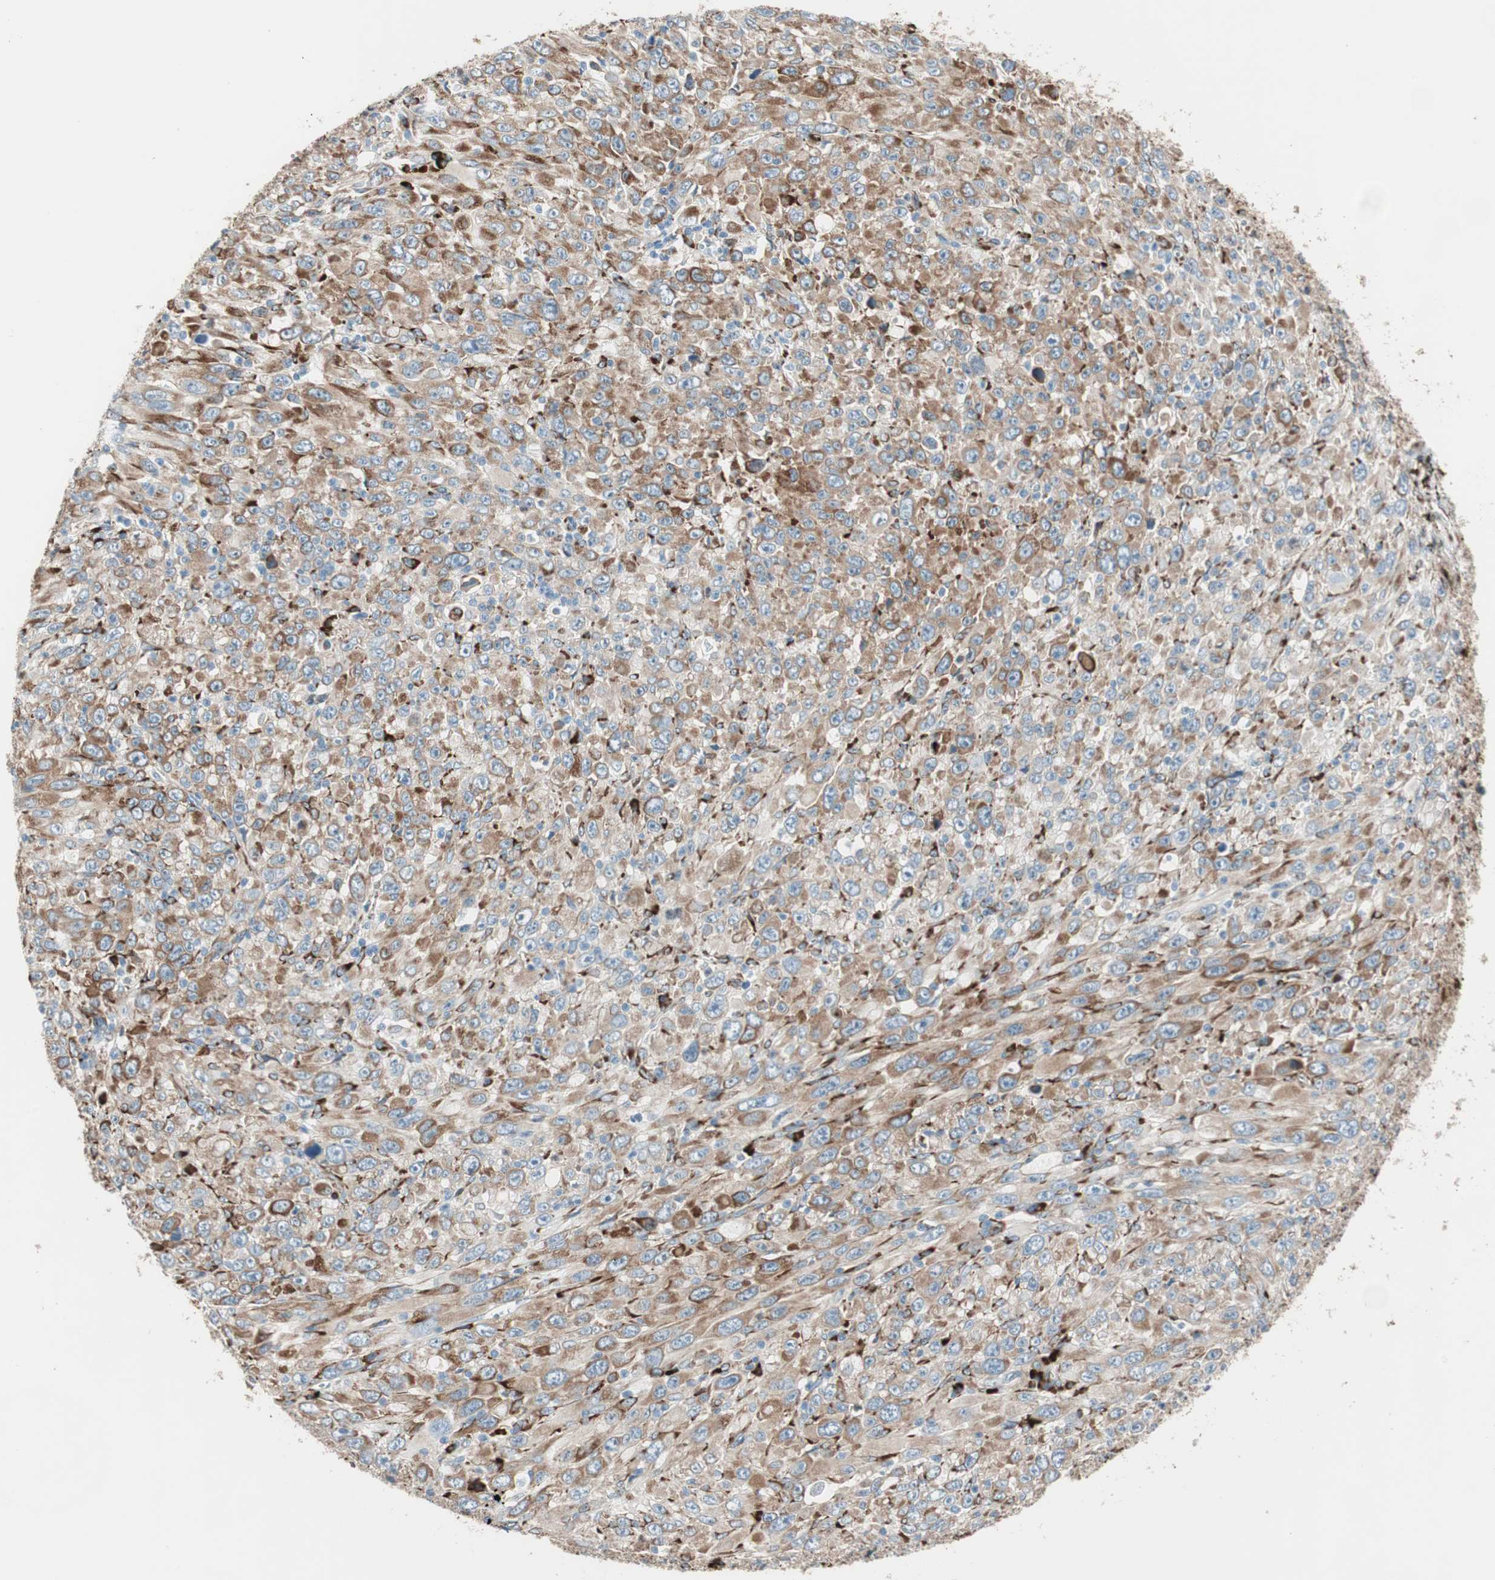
{"staining": {"intensity": "moderate", "quantity": ">75%", "location": "cytoplasmic/membranous"}, "tissue": "melanoma", "cell_type": "Tumor cells", "image_type": "cancer", "snomed": [{"axis": "morphology", "description": "Malignant melanoma, Metastatic site"}, {"axis": "topography", "description": "Skin"}], "caption": "Protein staining displays moderate cytoplasmic/membranous staining in approximately >75% of tumor cells in melanoma. The staining was performed using DAB to visualize the protein expression in brown, while the nuclei were stained in blue with hematoxylin (Magnification: 20x).", "gene": "P4HTM", "patient": {"sex": "female", "age": 56}}